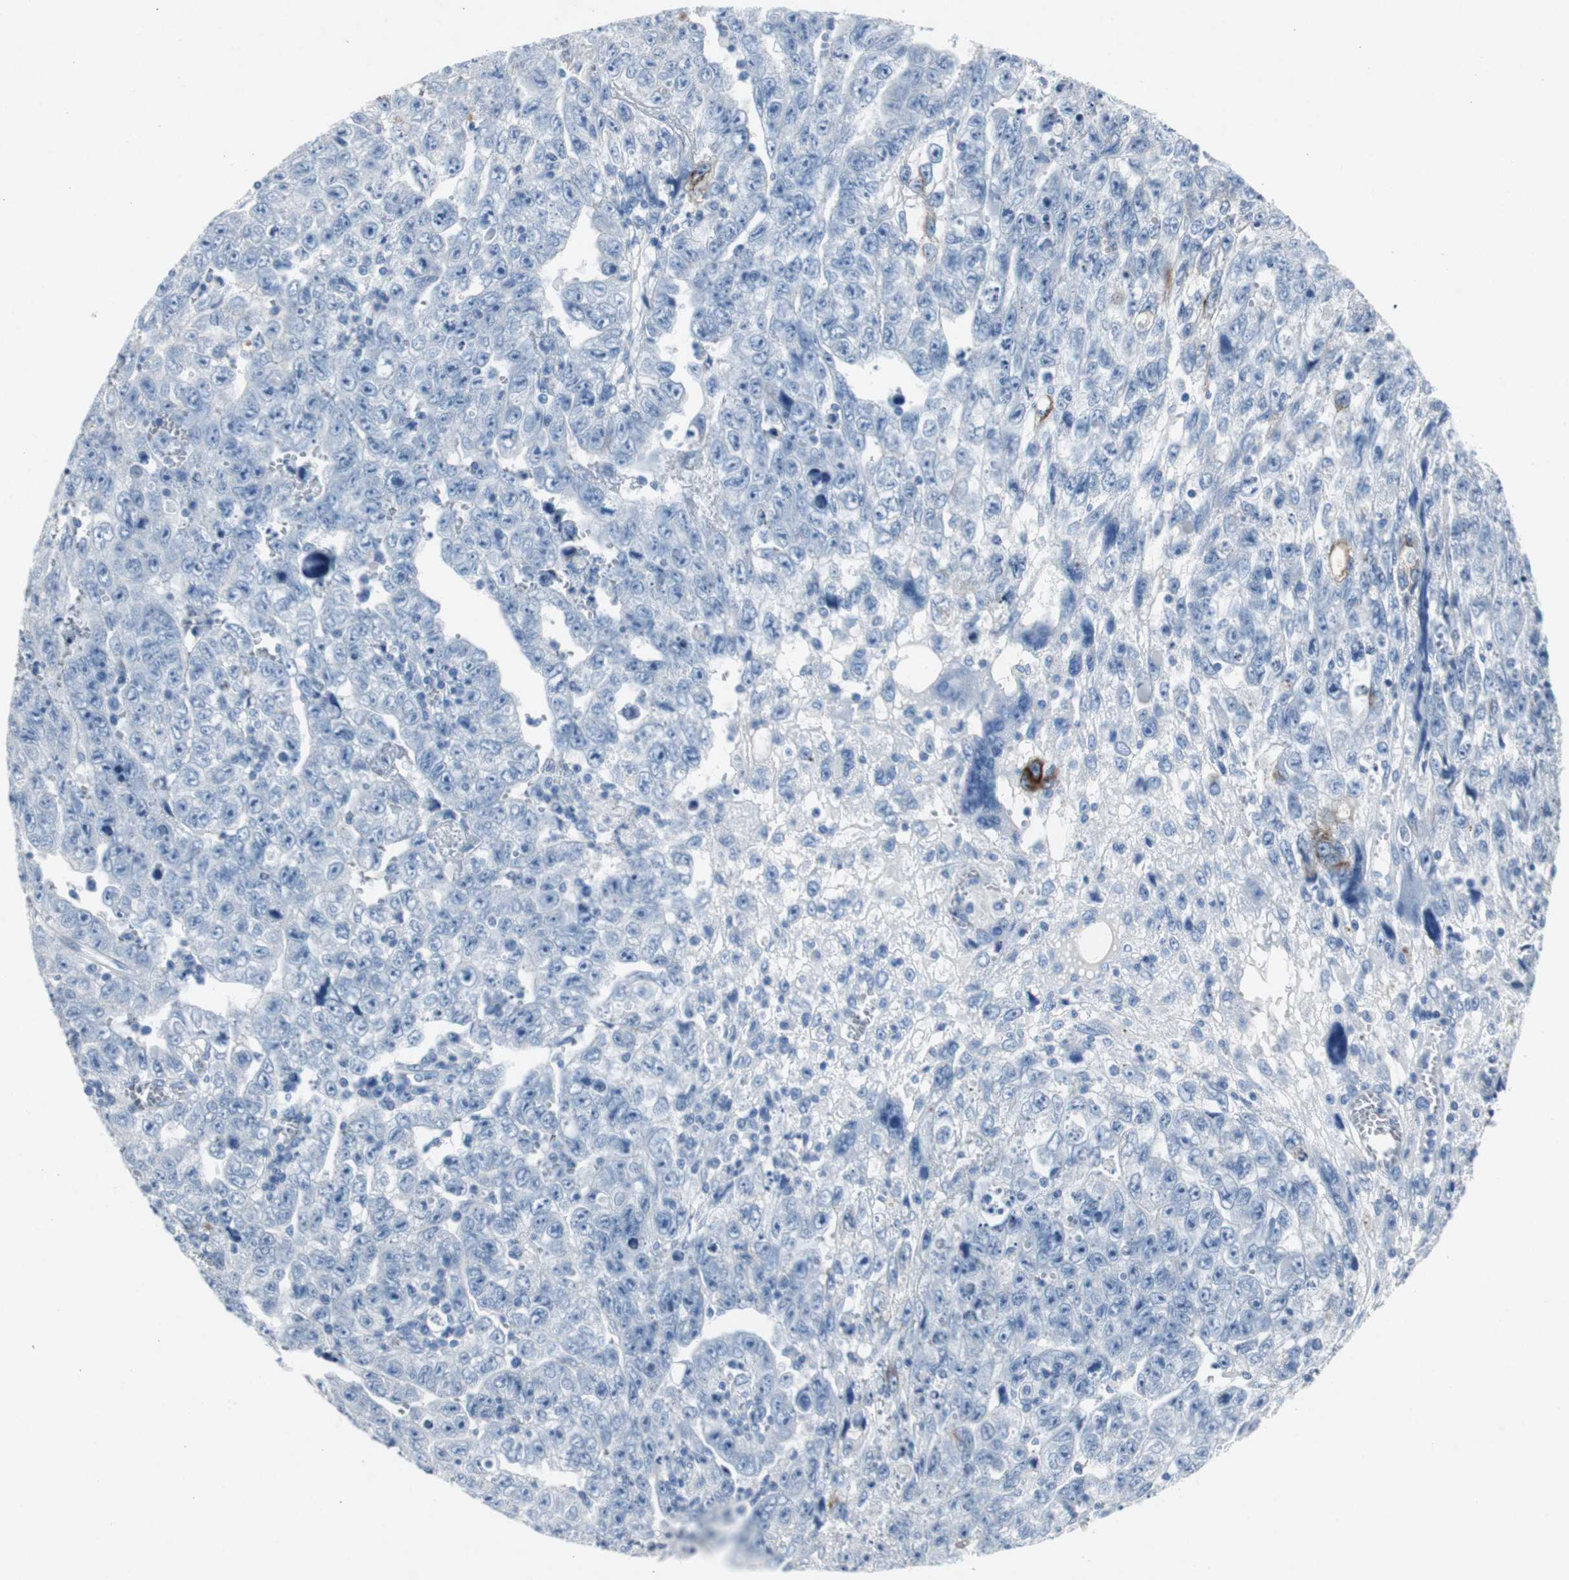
{"staining": {"intensity": "negative", "quantity": "none", "location": "none"}, "tissue": "testis cancer", "cell_type": "Tumor cells", "image_type": "cancer", "snomed": [{"axis": "morphology", "description": "Carcinoma, Embryonal, NOS"}, {"axis": "topography", "description": "Testis"}], "caption": "A micrograph of human testis cancer (embryonal carcinoma) is negative for staining in tumor cells. (Immunohistochemistry, brightfield microscopy, high magnification).", "gene": "LRP2", "patient": {"sex": "male", "age": 28}}